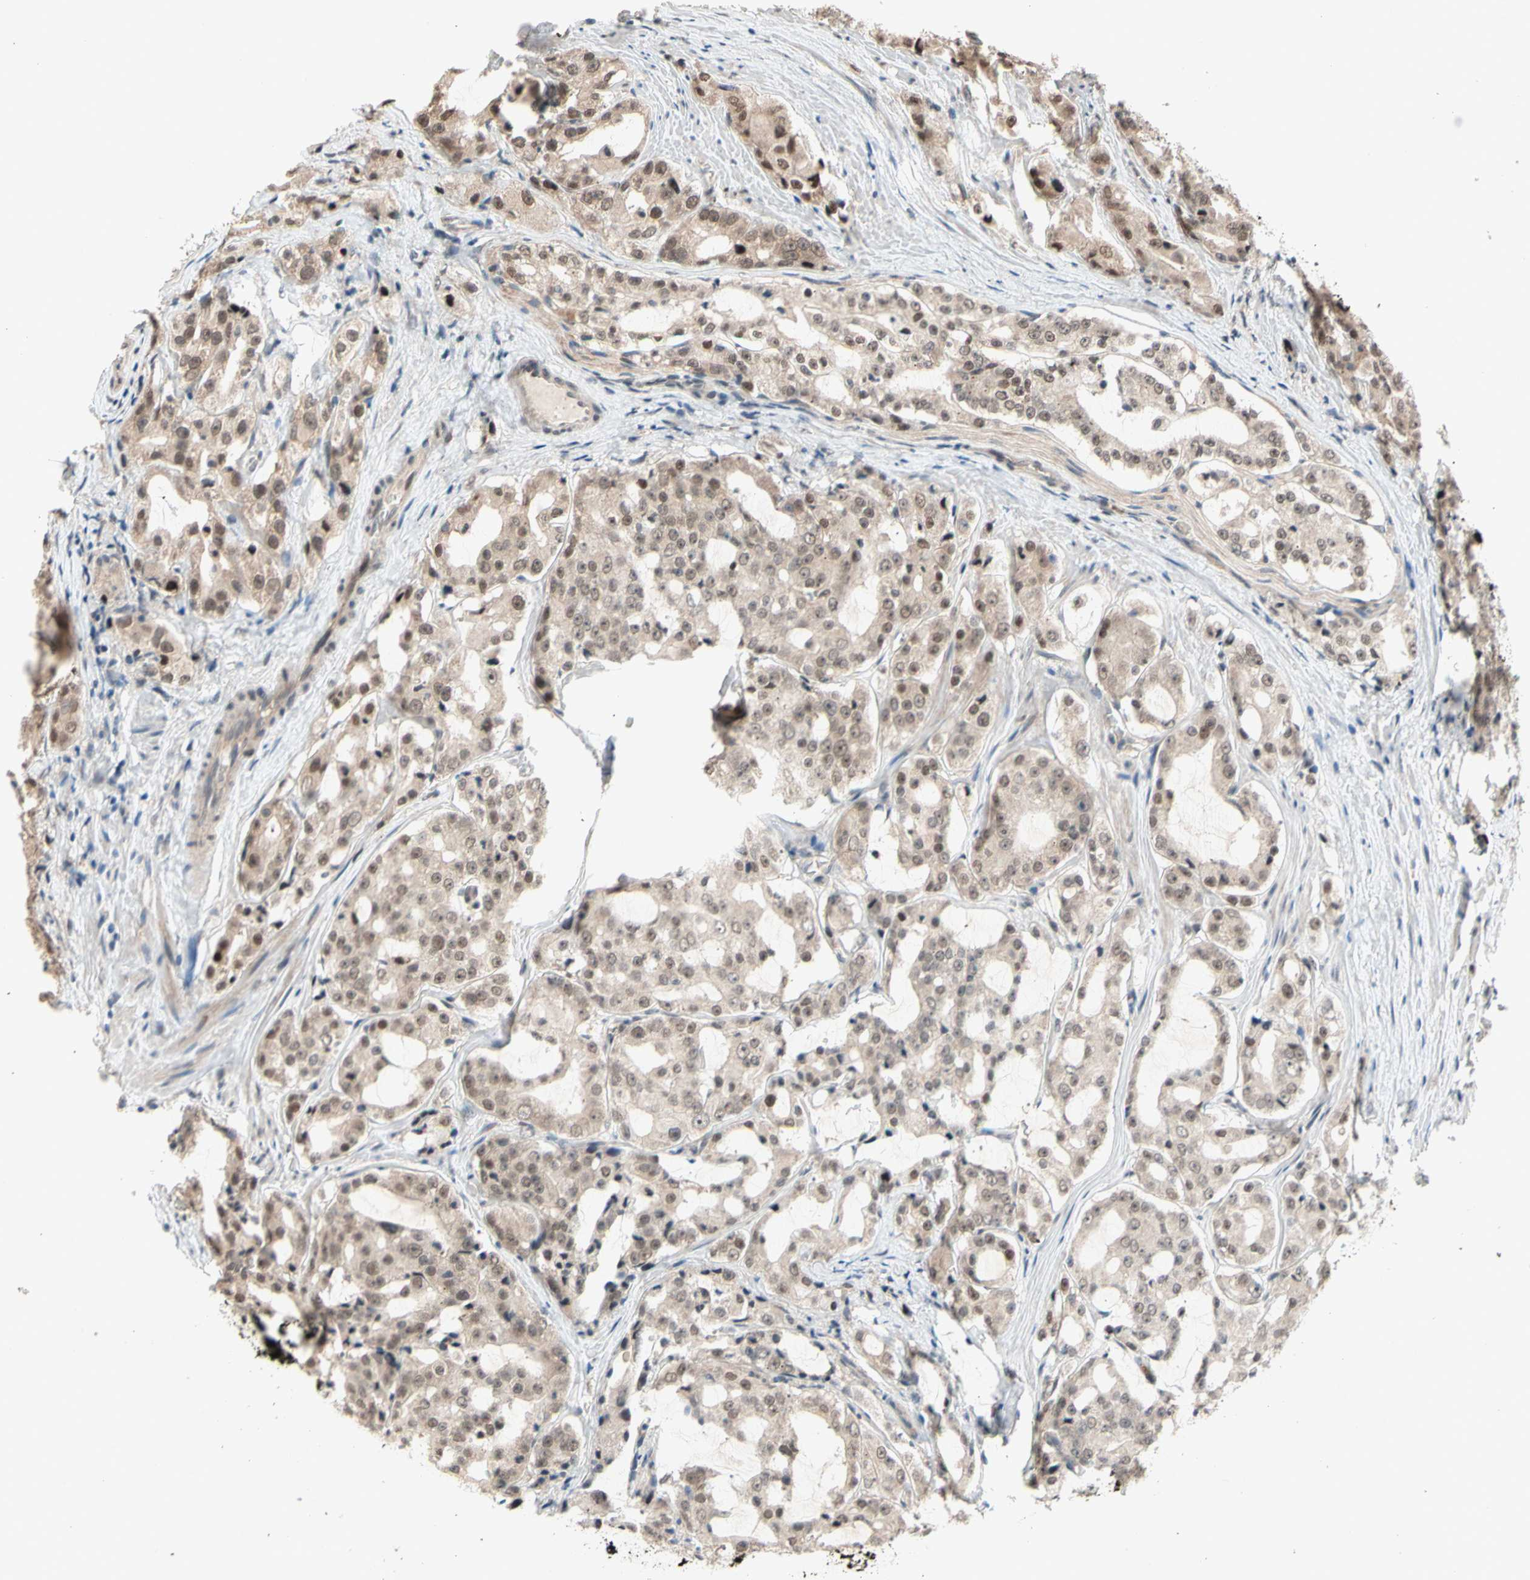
{"staining": {"intensity": "weak", "quantity": ">75%", "location": "cytoplasmic/membranous,nuclear"}, "tissue": "prostate cancer", "cell_type": "Tumor cells", "image_type": "cancer", "snomed": [{"axis": "morphology", "description": "Adenocarcinoma, High grade"}, {"axis": "topography", "description": "Prostate"}], "caption": "The histopathology image reveals immunohistochemical staining of adenocarcinoma (high-grade) (prostate). There is weak cytoplasmic/membranous and nuclear positivity is appreciated in about >75% of tumor cells. Nuclei are stained in blue.", "gene": "NGEF", "patient": {"sex": "male", "age": 73}}